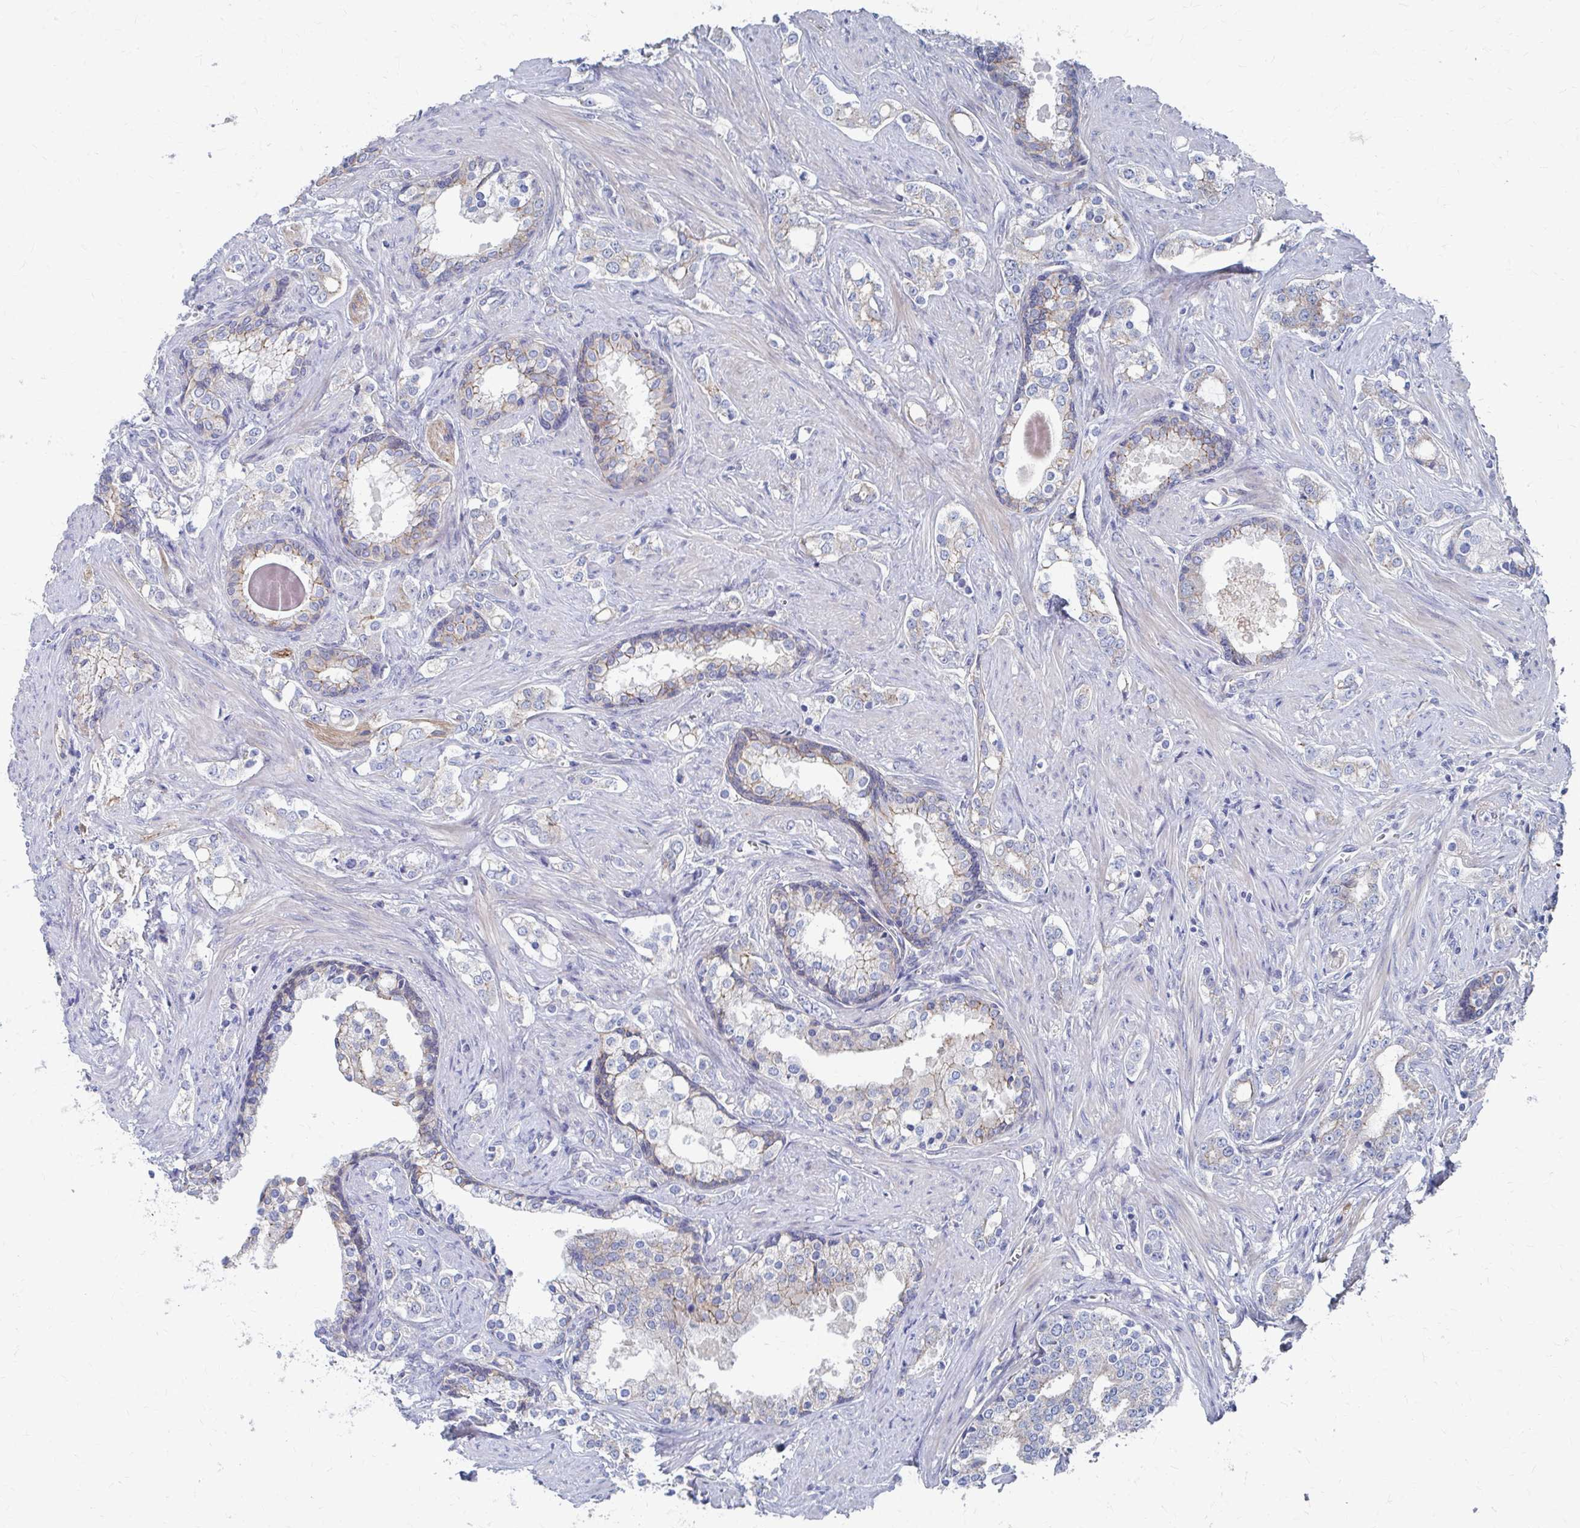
{"staining": {"intensity": "negative", "quantity": "none", "location": "none"}, "tissue": "prostate cancer", "cell_type": "Tumor cells", "image_type": "cancer", "snomed": [{"axis": "morphology", "description": "Adenocarcinoma, Medium grade"}, {"axis": "topography", "description": "Prostate"}], "caption": "Immunohistochemistry image of neoplastic tissue: human prostate cancer stained with DAB demonstrates no significant protein expression in tumor cells.", "gene": "PLEKHG7", "patient": {"sex": "male", "age": 57}}